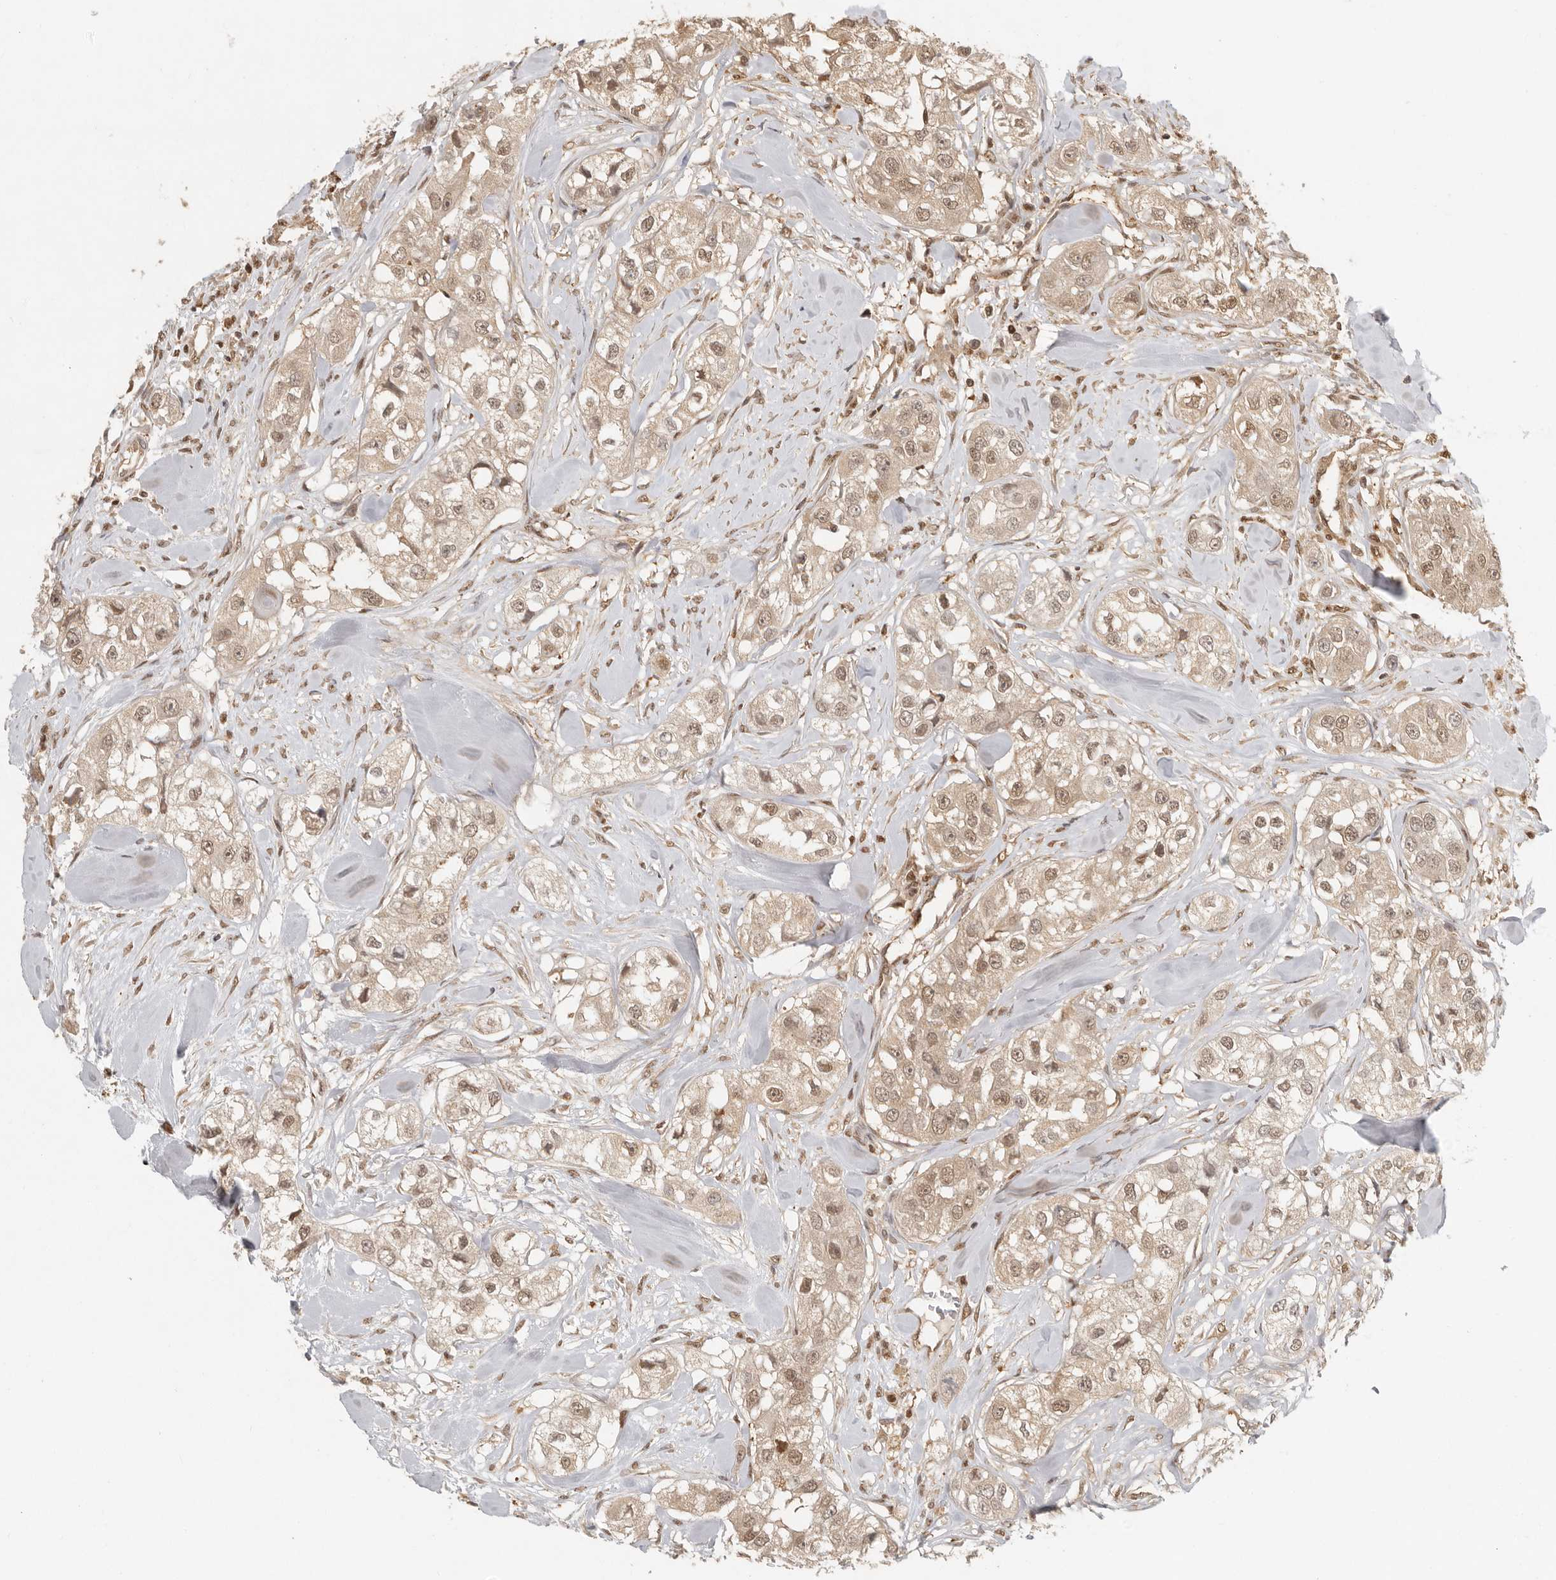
{"staining": {"intensity": "moderate", "quantity": ">75%", "location": "cytoplasmic/membranous,nuclear"}, "tissue": "head and neck cancer", "cell_type": "Tumor cells", "image_type": "cancer", "snomed": [{"axis": "morphology", "description": "Normal tissue, NOS"}, {"axis": "morphology", "description": "Squamous cell carcinoma, NOS"}, {"axis": "topography", "description": "Skeletal muscle"}, {"axis": "topography", "description": "Head-Neck"}], "caption": "A photomicrograph showing moderate cytoplasmic/membranous and nuclear expression in about >75% of tumor cells in head and neck cancer, as visualized by brown immunohistochemical staining.", "gene": "PSMA5", "patient": {"sex": "male", "age": 51}}